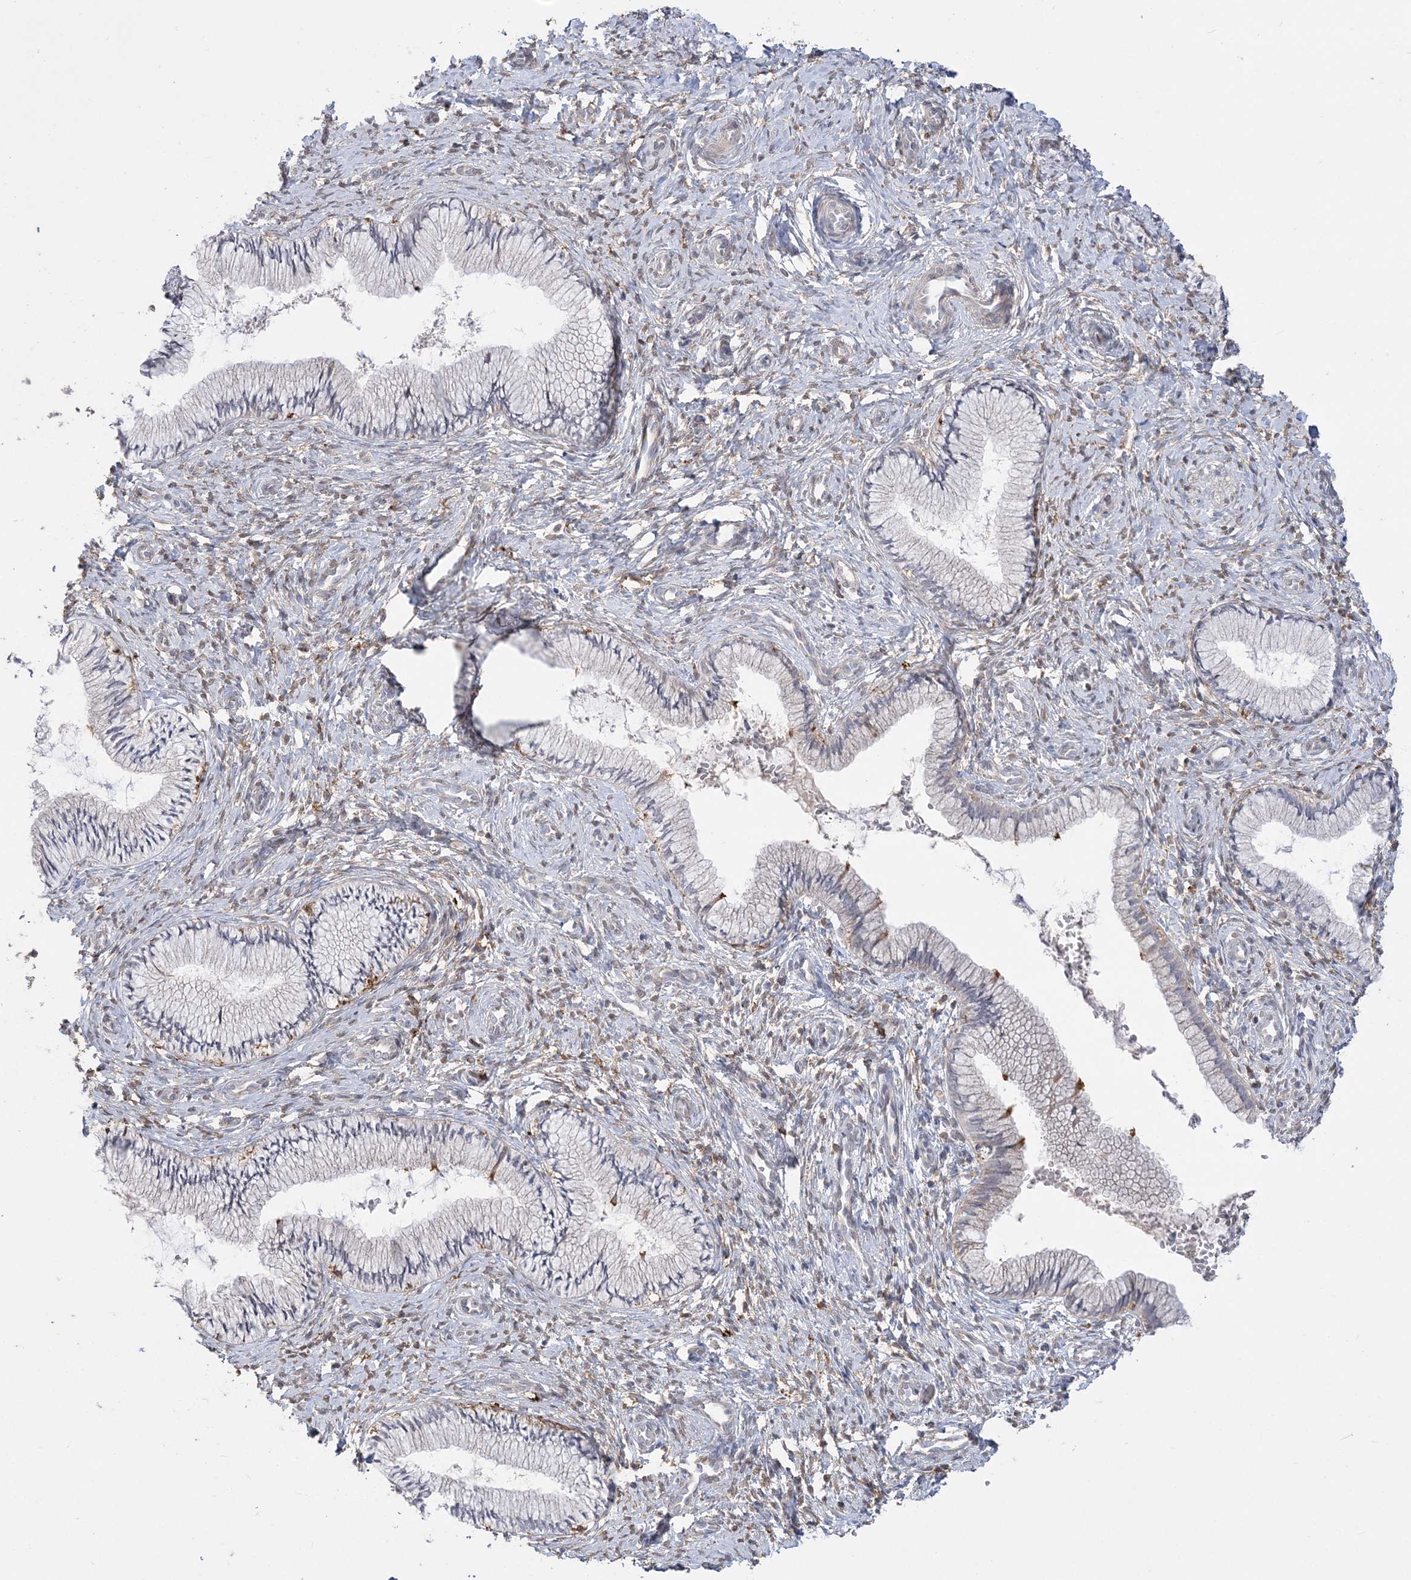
{"staining": {"intensity": "weak", "quantity": "<25%", "location": "cytoplasmic/membranous"}, "tissue": "cervix", "cell_type": "Glandular cells", "image_type": "normal", "snomed": [{"axis": "morphology", "description": "Normal tissue, NOS"}, {"axis": "topography", "description": "Cervix"}], "caption": "Immunohistochemistry micrograph of normal cervix: cervix stained with DAB (3,3'-diaminobenzidine) shows no significant protein expression in glandular cells. (DAB (3,3'-diaminobenzidine) IHC with hematoxylin counter stain).", "gene": "HAAO", "patient": {"sex": "female", "age": 27}}